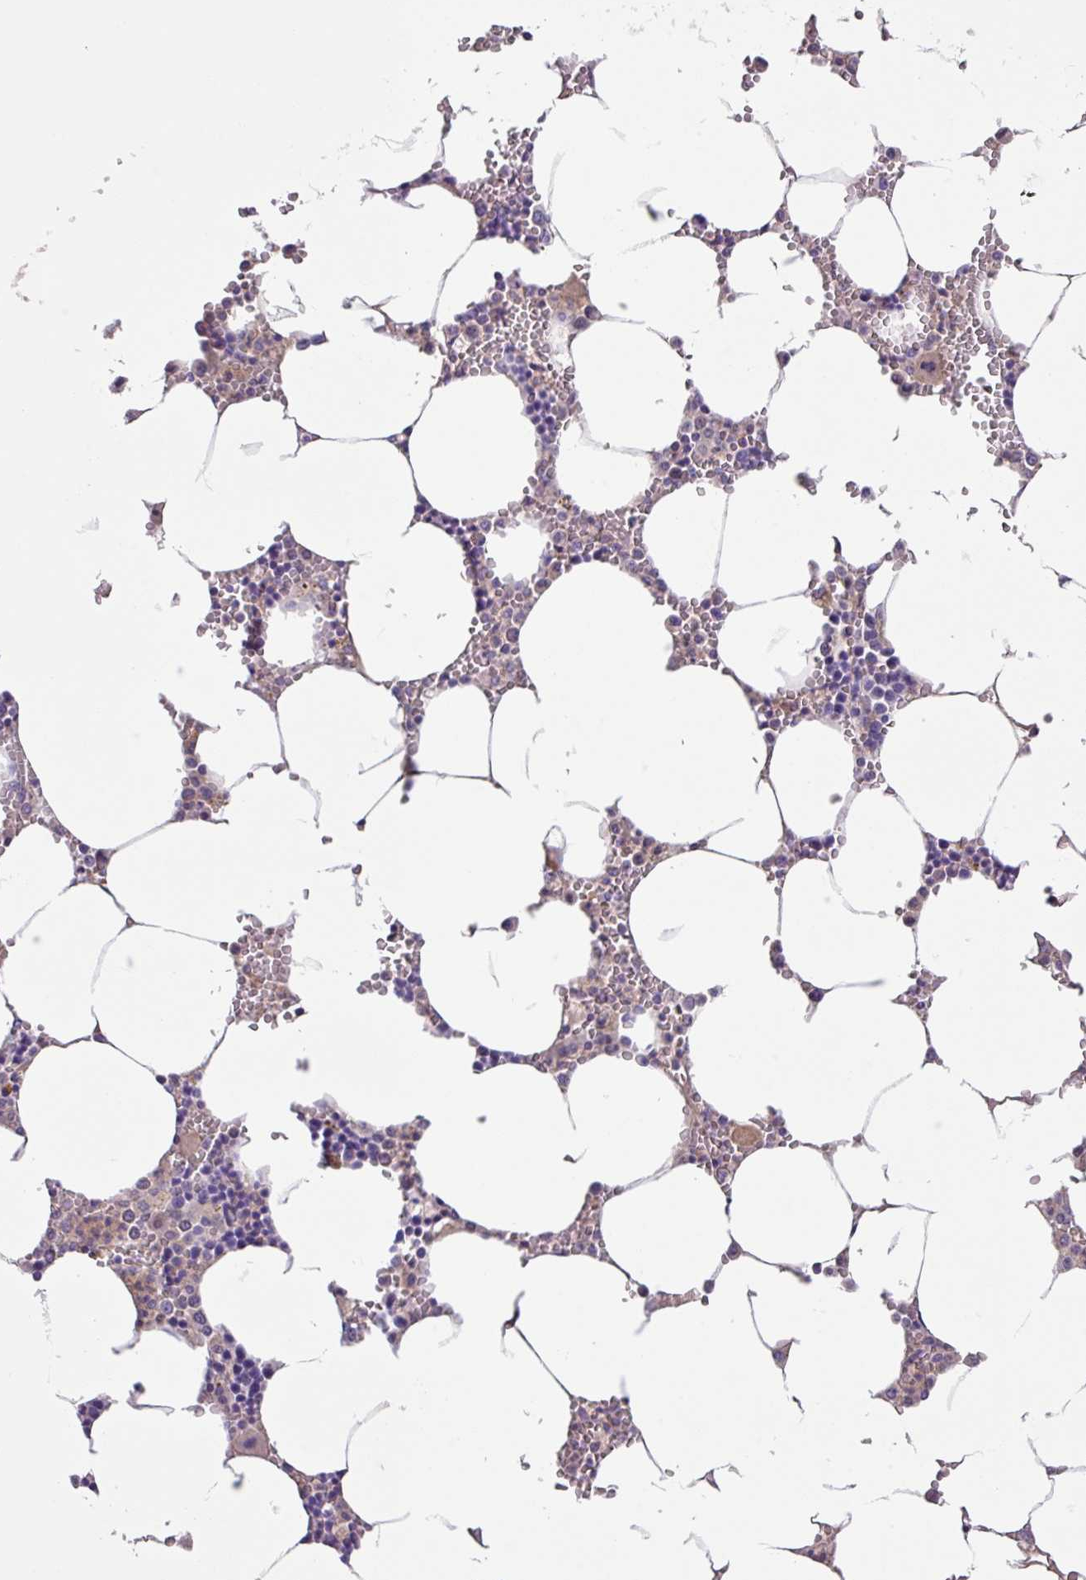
{"staining": {"intensity": "negative", "quantity": "none", "location": "none"}, "tissue": "bone marrow", "cell_type": "Hematopoietic cells", "image_type": "normal", "snomed": [{"axis": "morphology", "description": "Normal tissue, NOS"}, {"axis": "topography", "description": "Bone marrow"}], "caption": "DAB immunohistochemical staining of unremarkable bone marrow displays no significant staining in hematopoietic cells.", "gene": "IQCJ", "patient": {"sex": "male", "age": 70}}